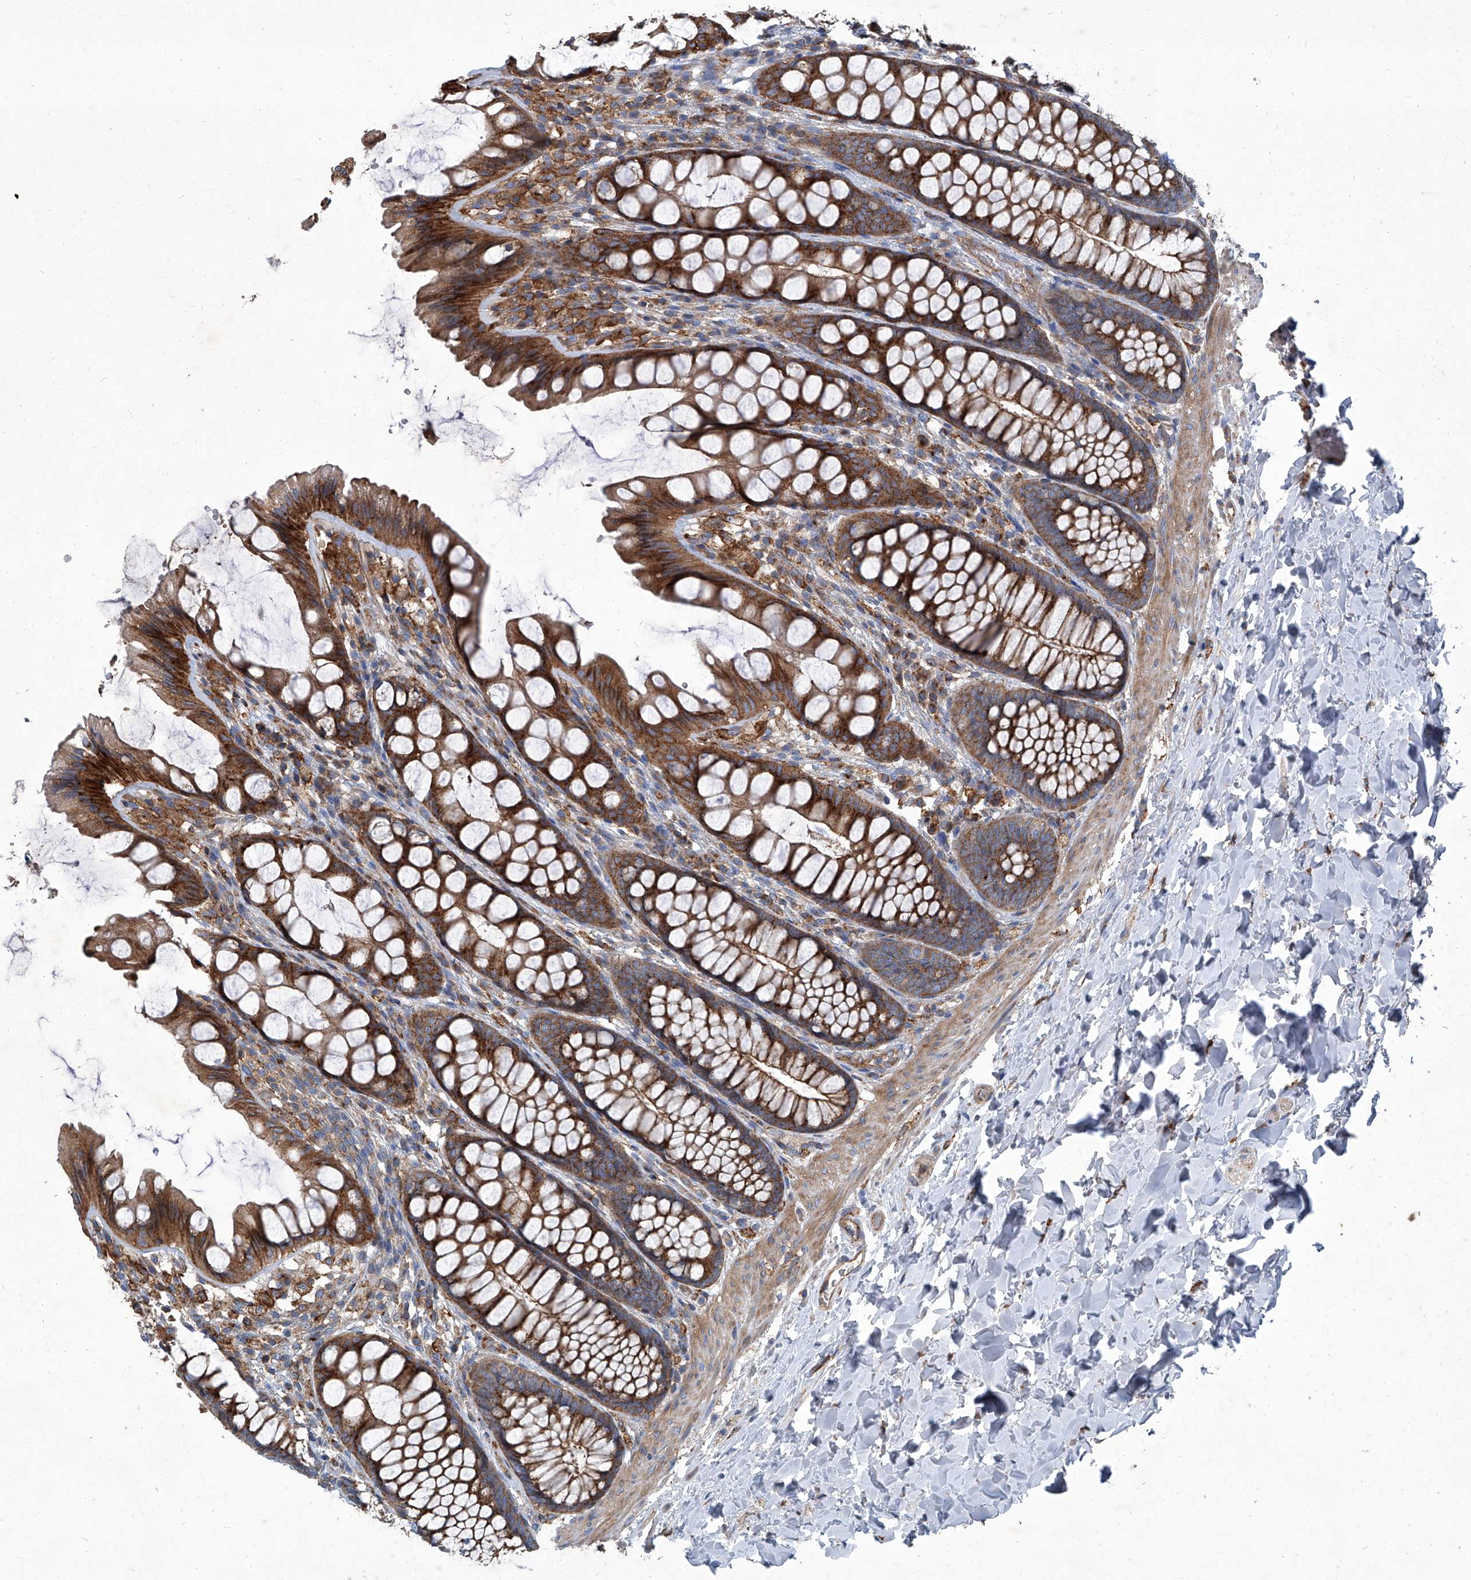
{"staining": {"intensity": "strong", "quantity": ">75%", "location": "cytoplasmic/membranous"}, "tissue": "colon", "cell_type": "Endothelial cells", "image_type": "normal", "snomed": [{"axis": "morphology", "description": "Normal tissue, NOS"}, {"axis": "topography", "description": "Colon"}], "caption": "A high amount of strong cytoplasmic/membranous staining is appreciated in about >75% of endothelial cells in benign colon. (Brightfield microscopy of DAB IHC at high magnification).", "gene": "PIGH", "patient": {"sex": "male", "age": 47}}